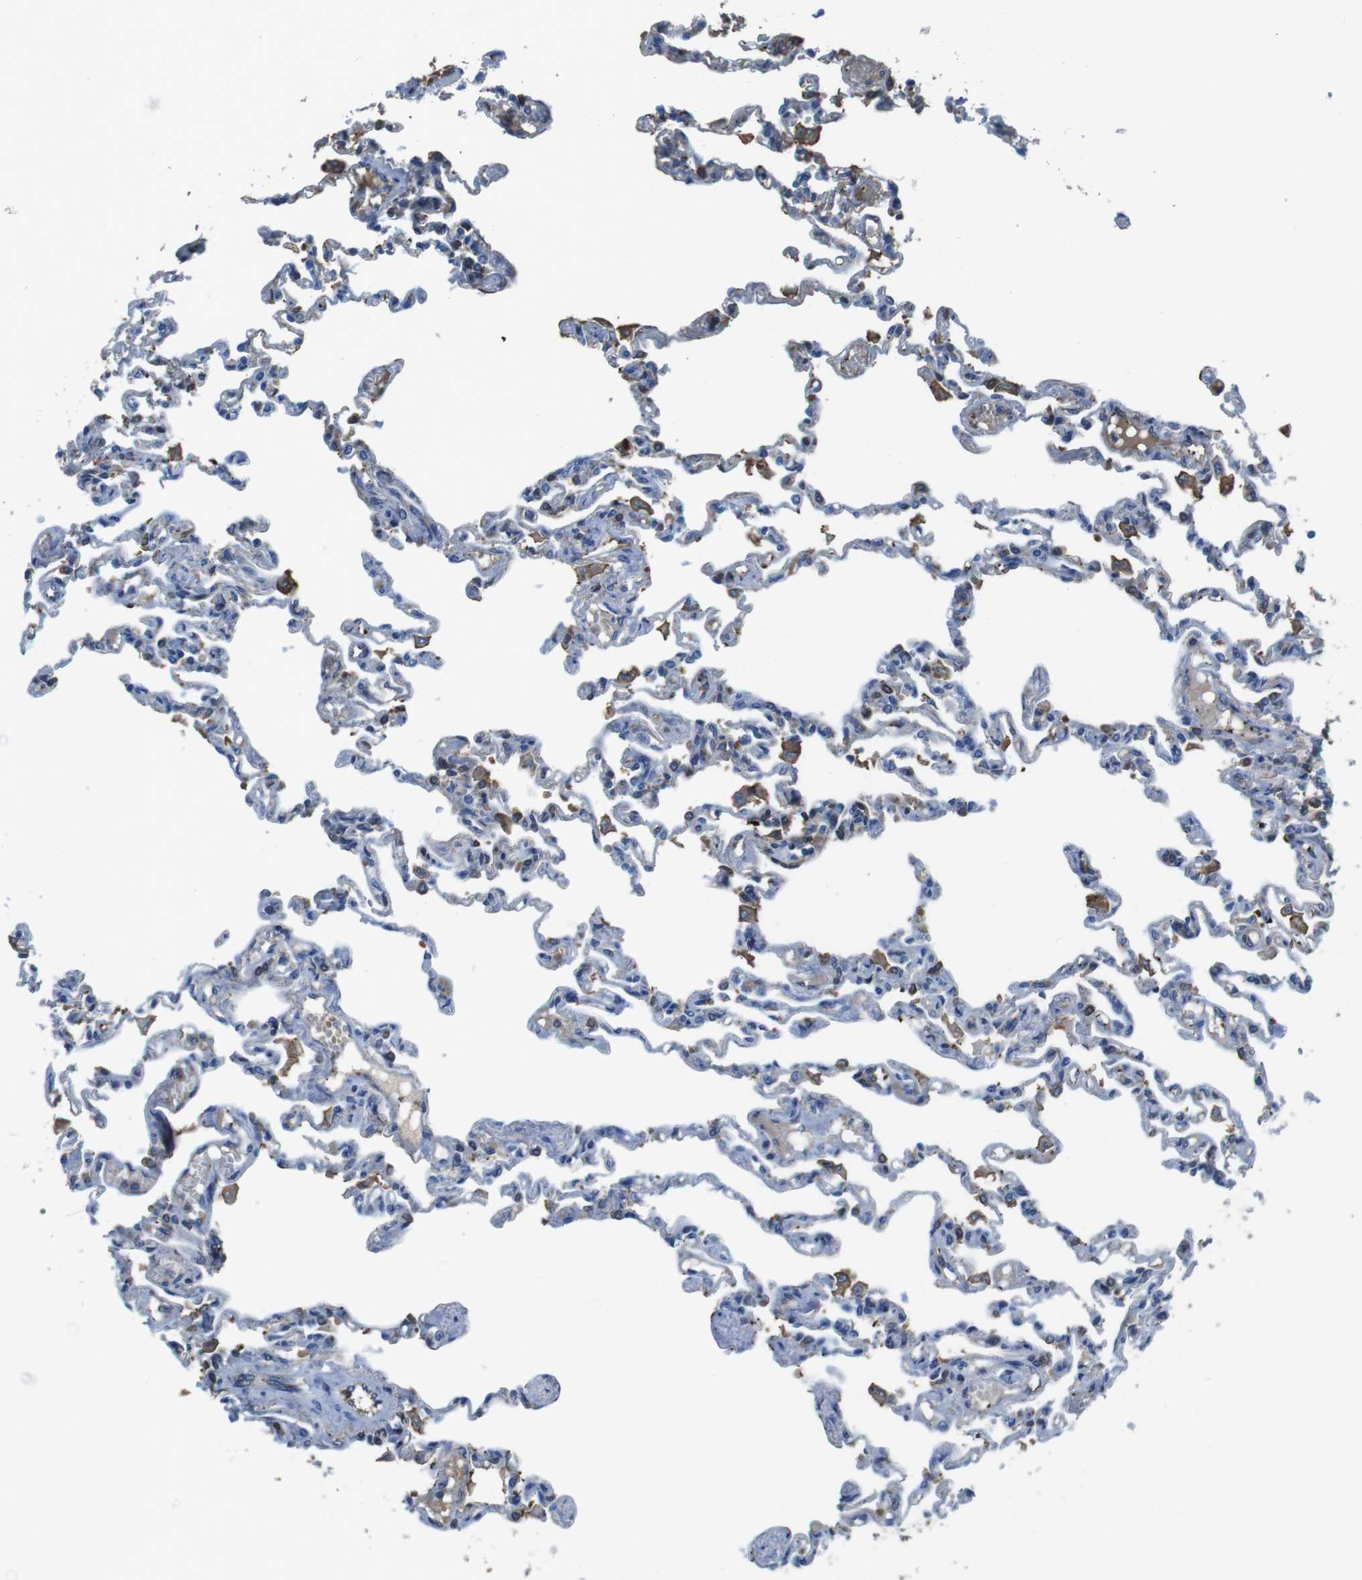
{"staining": {"intensity": "negative", "quantity": "none", "location": "none"}, "tissue": "lung", "cell_type": "Alveolar cells", "image_type": "normal", "snomed": [{"axis": "morphology", "description": "Normal tissue, NOS"}, {"axis": "topography", "description": "Lung"}], "caption": "Alveolar cells show no significant protein staining in unremarkable lung. (DAB (3,3'-diaminobenzidine) immunohistochemistry (IHC), high magnification).", "gene": "TMPRSS15", "patient": {"sex": "male", "age": 21}}